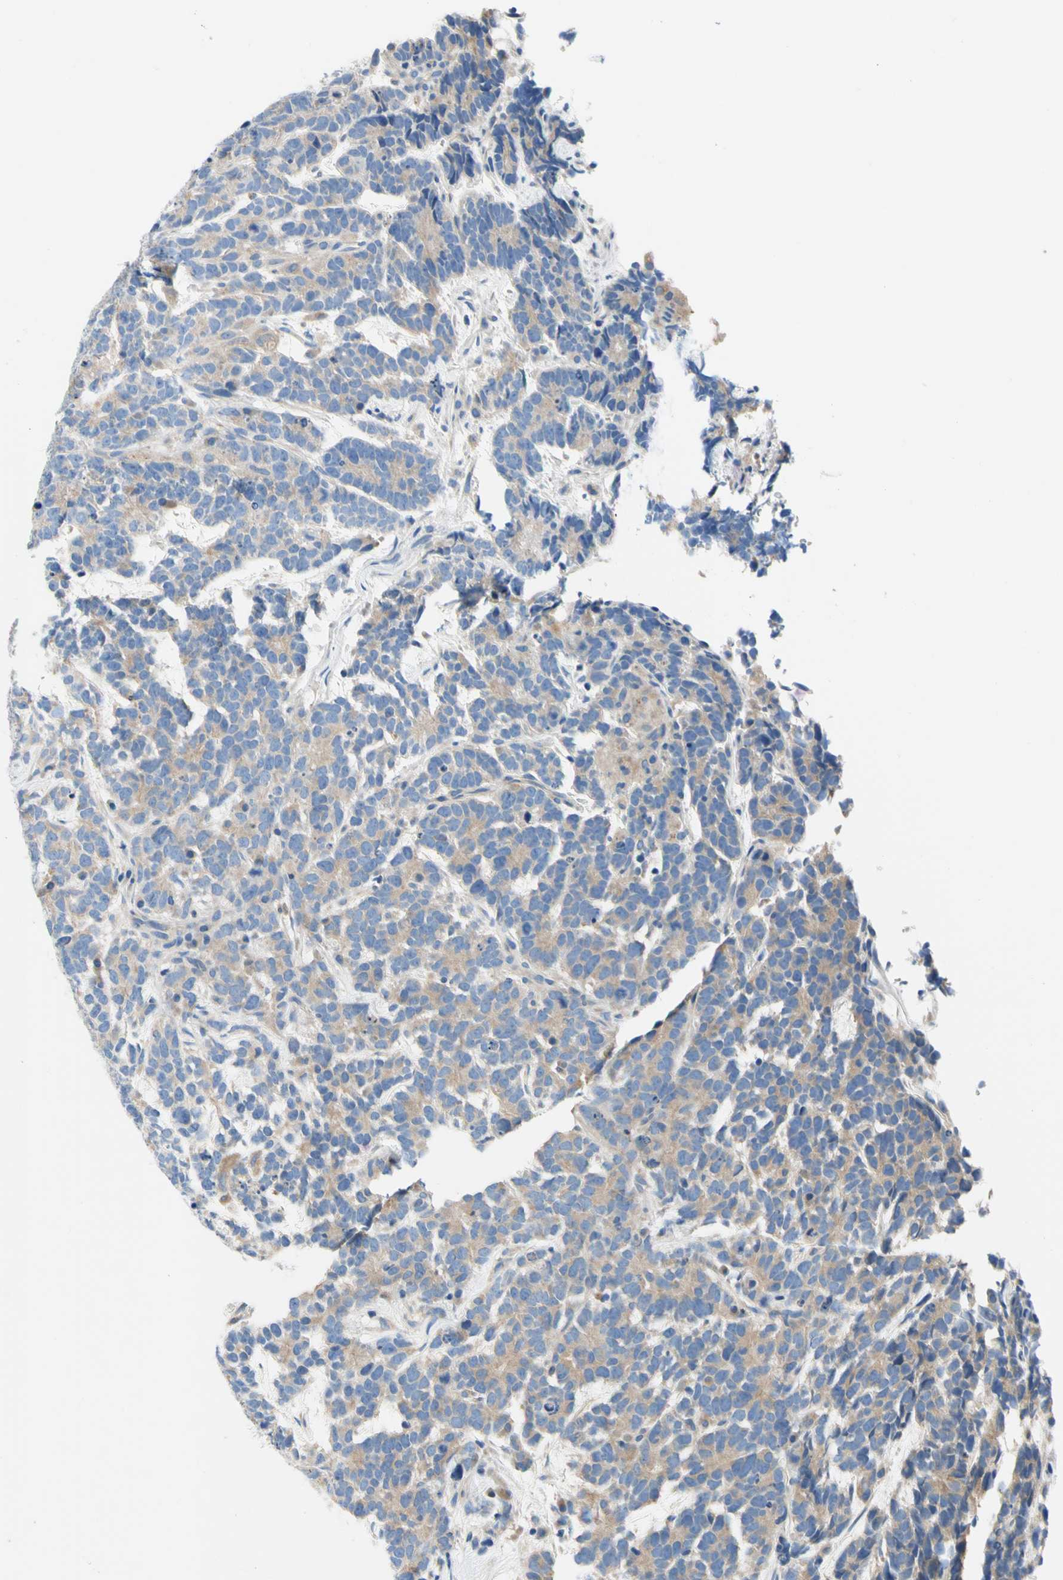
{"staining": {"intensity": "strong", "quantity": "<25%", "location": "cytoplasmic/membranous"}, "tissue": "testis cancer", "cell_type": "Tumor cells", "image_type": "cancer", "snomed": [{"axis": "morphology", "description": "Carcinoma, Embryonal, NOS"}, {"axis": "topography", "description": "Testis"}], "caption": "Immunohistochemical staining of human testis embryonal carcinoma displays medium levels of strong cytoplasmic/membranous staining in approximately <25% of tumor cells.", "gene": "F3", "patient": {"sex": "male", "age": 26}}